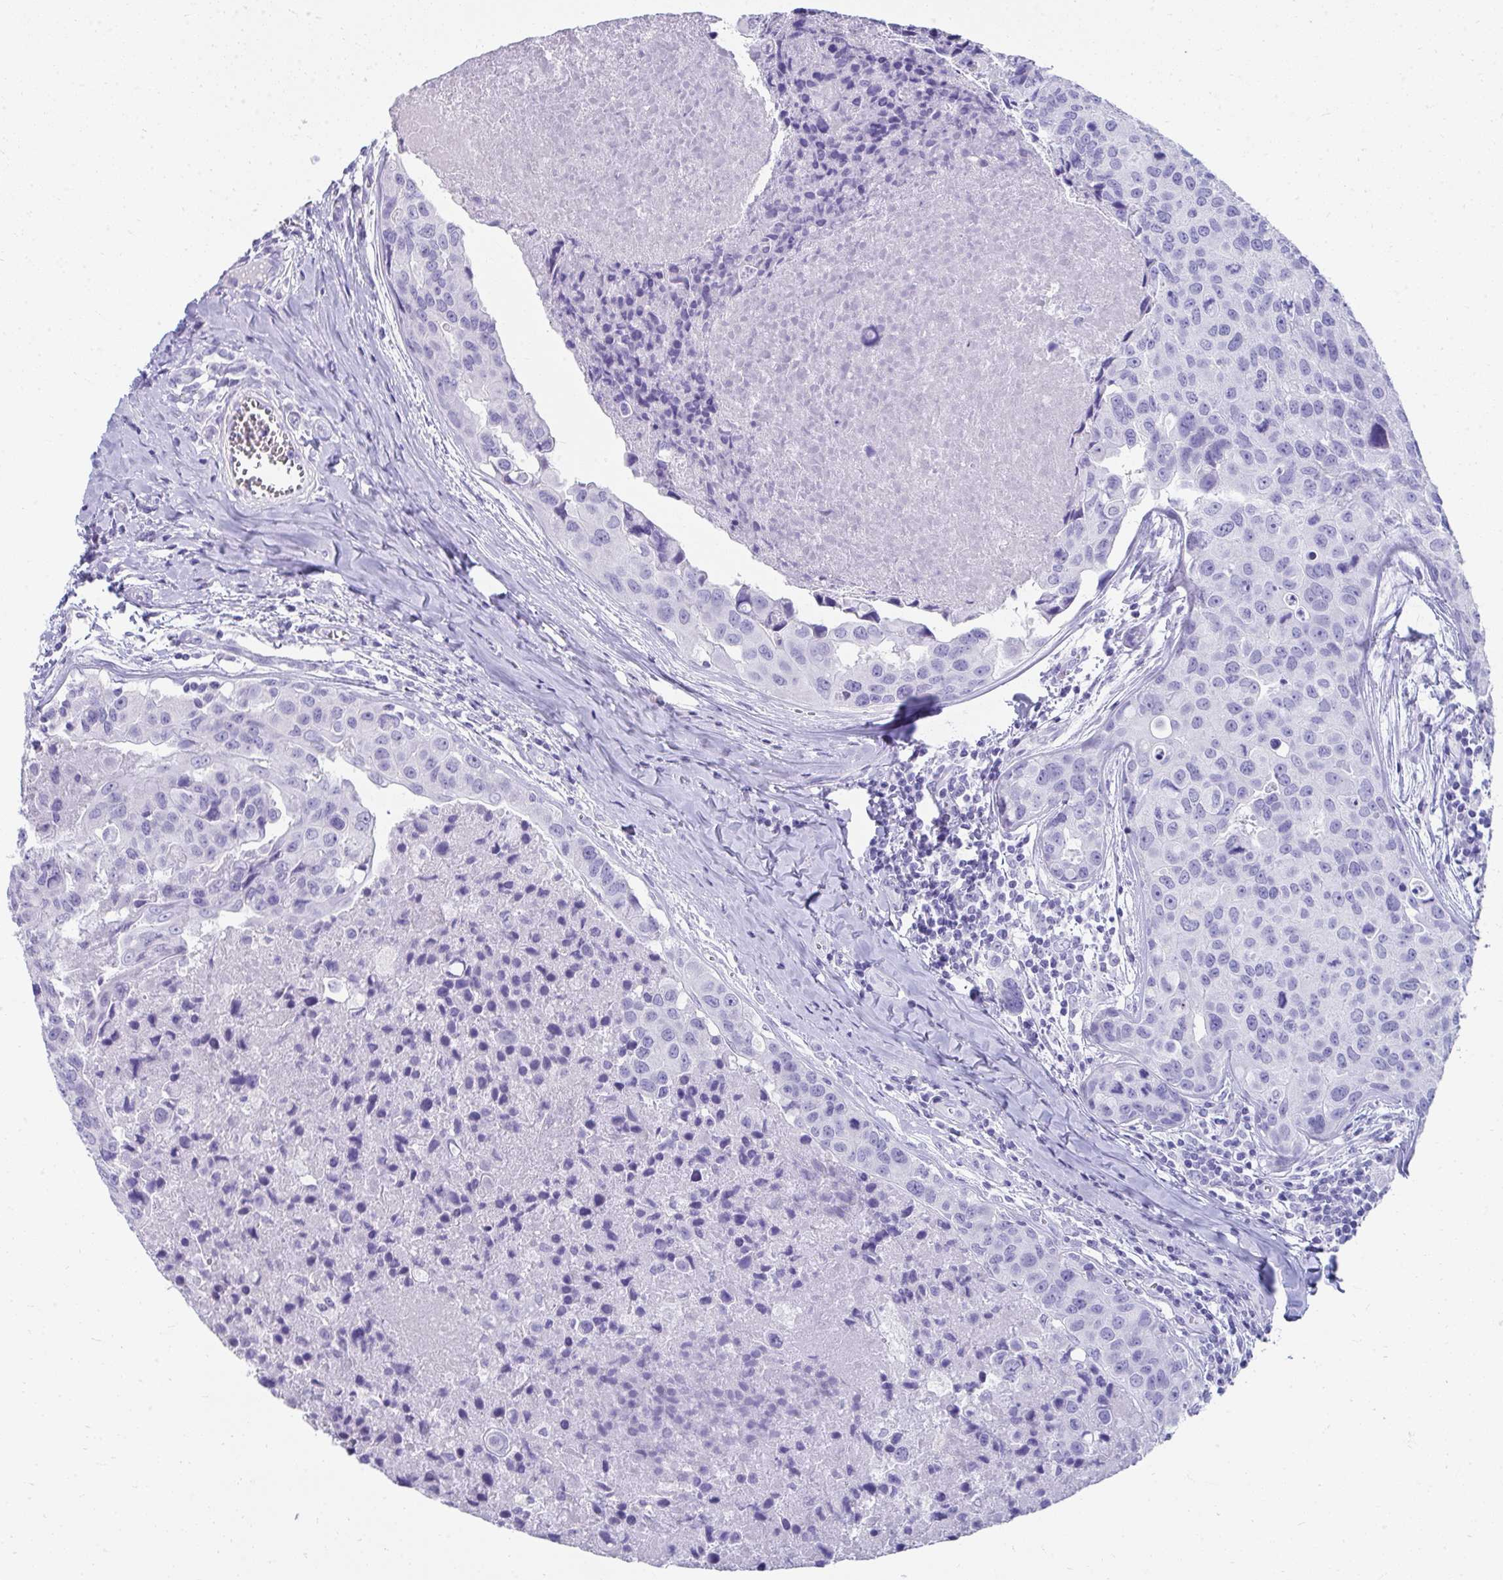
{"staining": {"intensity": "negative", "quantity": "none", "location": "none"}, "tissue": "breast cancer", "cell_type": "Tumor cells", "image_type": "cancer", "snomed": [{"axis": "morphology", "description": "Duct carcinoma"}, {"axis": "topography", "description": "Breast"}], "caption": "This is an immunohistochemistry photomicrograph of human breast cancer (infiltrating ductal carcinoma). There is no staining in tumor cells.", "gene": "SEC14L3", "patient": {"sex": "female", "age": 24}}